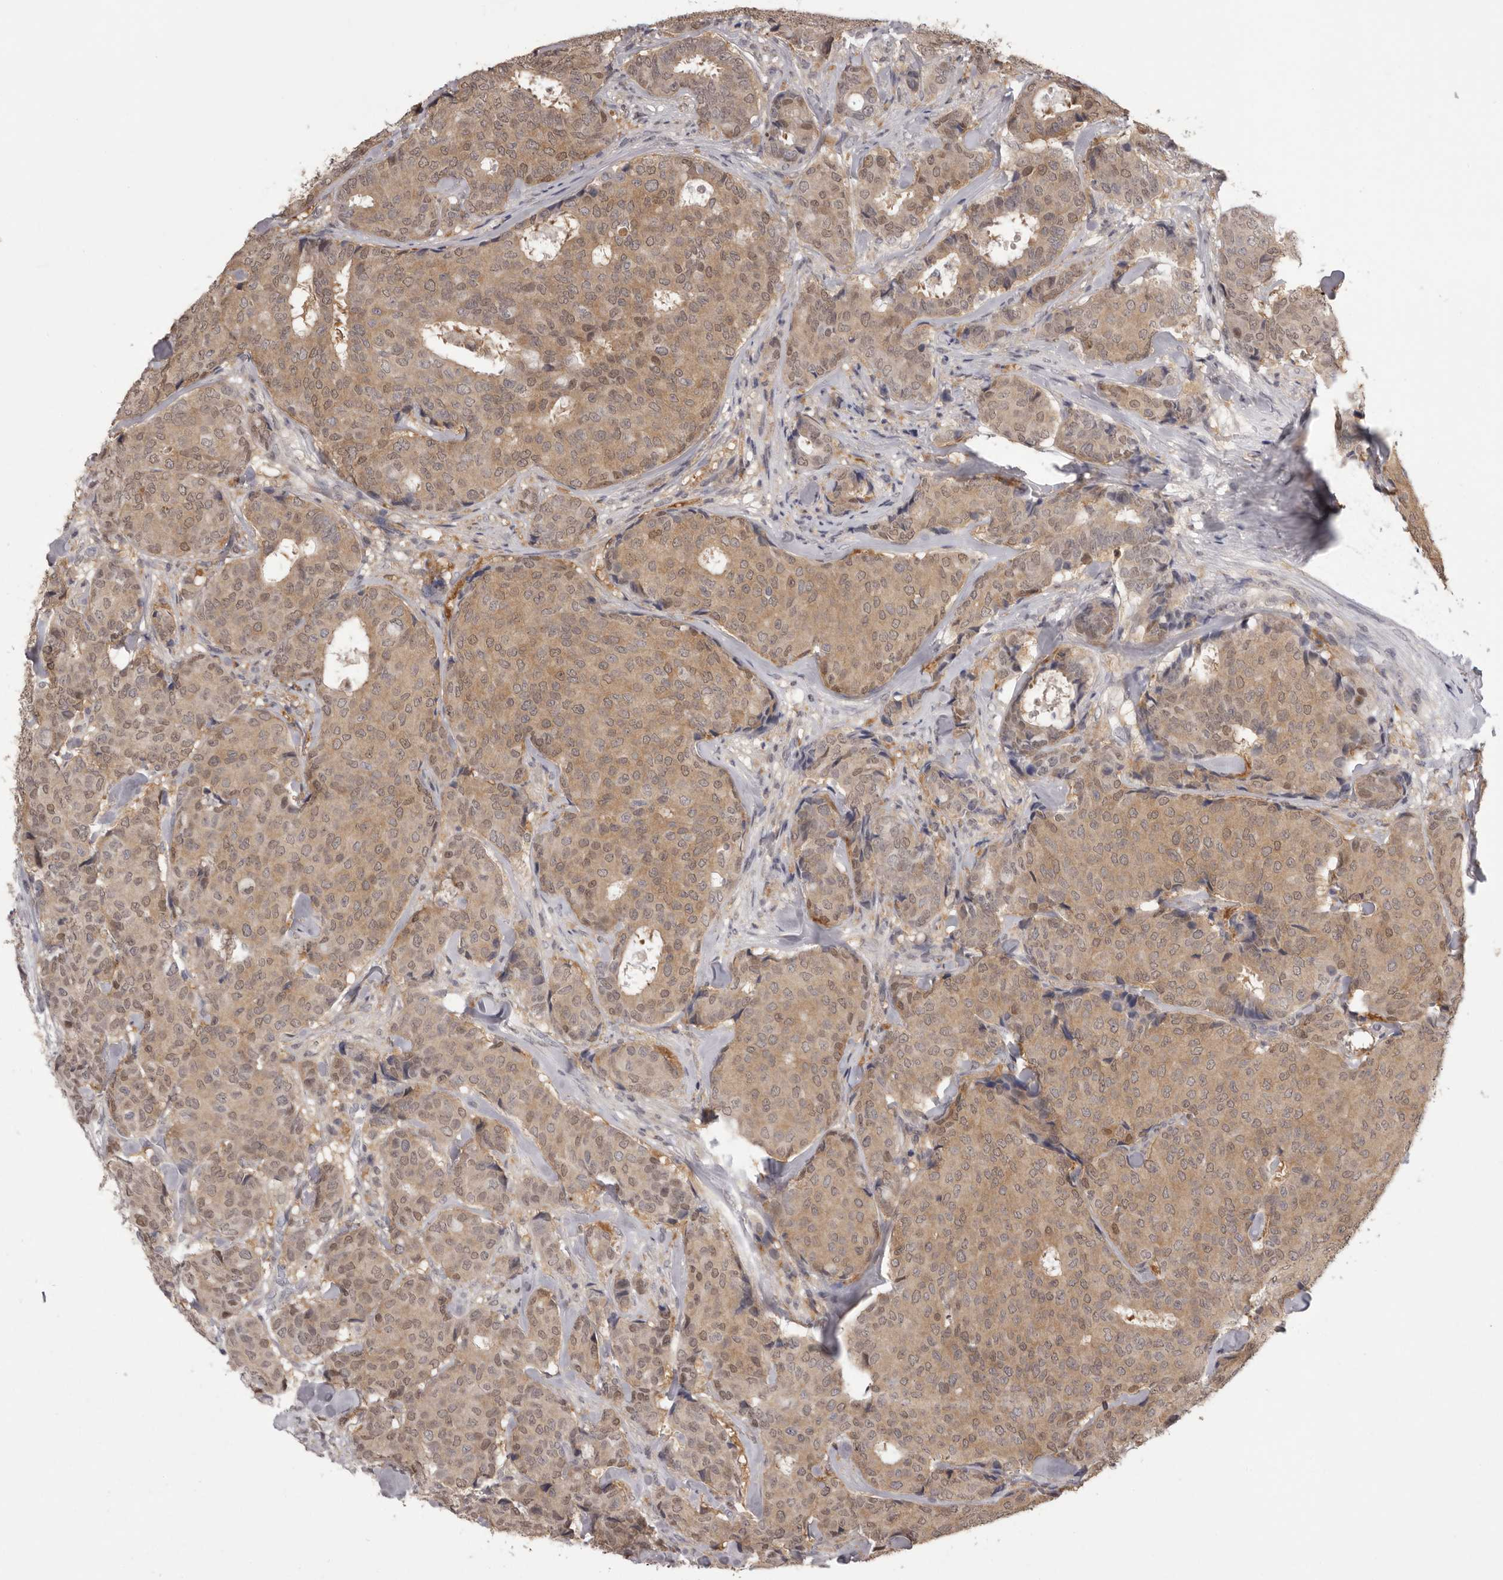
{"staining": {"intensity": "moderate", "quantity": ">75%", "location": "cytoplasmic/membranous,nuclear"}, "tissue": "breast cancer", "cell_type": "Tumor cells", "image_type": "cancer", "snomed": [{"axis": "morphology", "description": "Duct carcinoma"}, {"axis": "topography", "description": "Breast"}], "caption": "An immunohistochemistry photomicrograph of tumor tissue is shown. Protein staining in brown shows moderate cytoplasmic/membranous and nuclear positivity in breast cancer (invasive ductal carcinoma) within tumor cells.", "gene": "MDH1", "patient": {"sex": "female", "age": 75}}